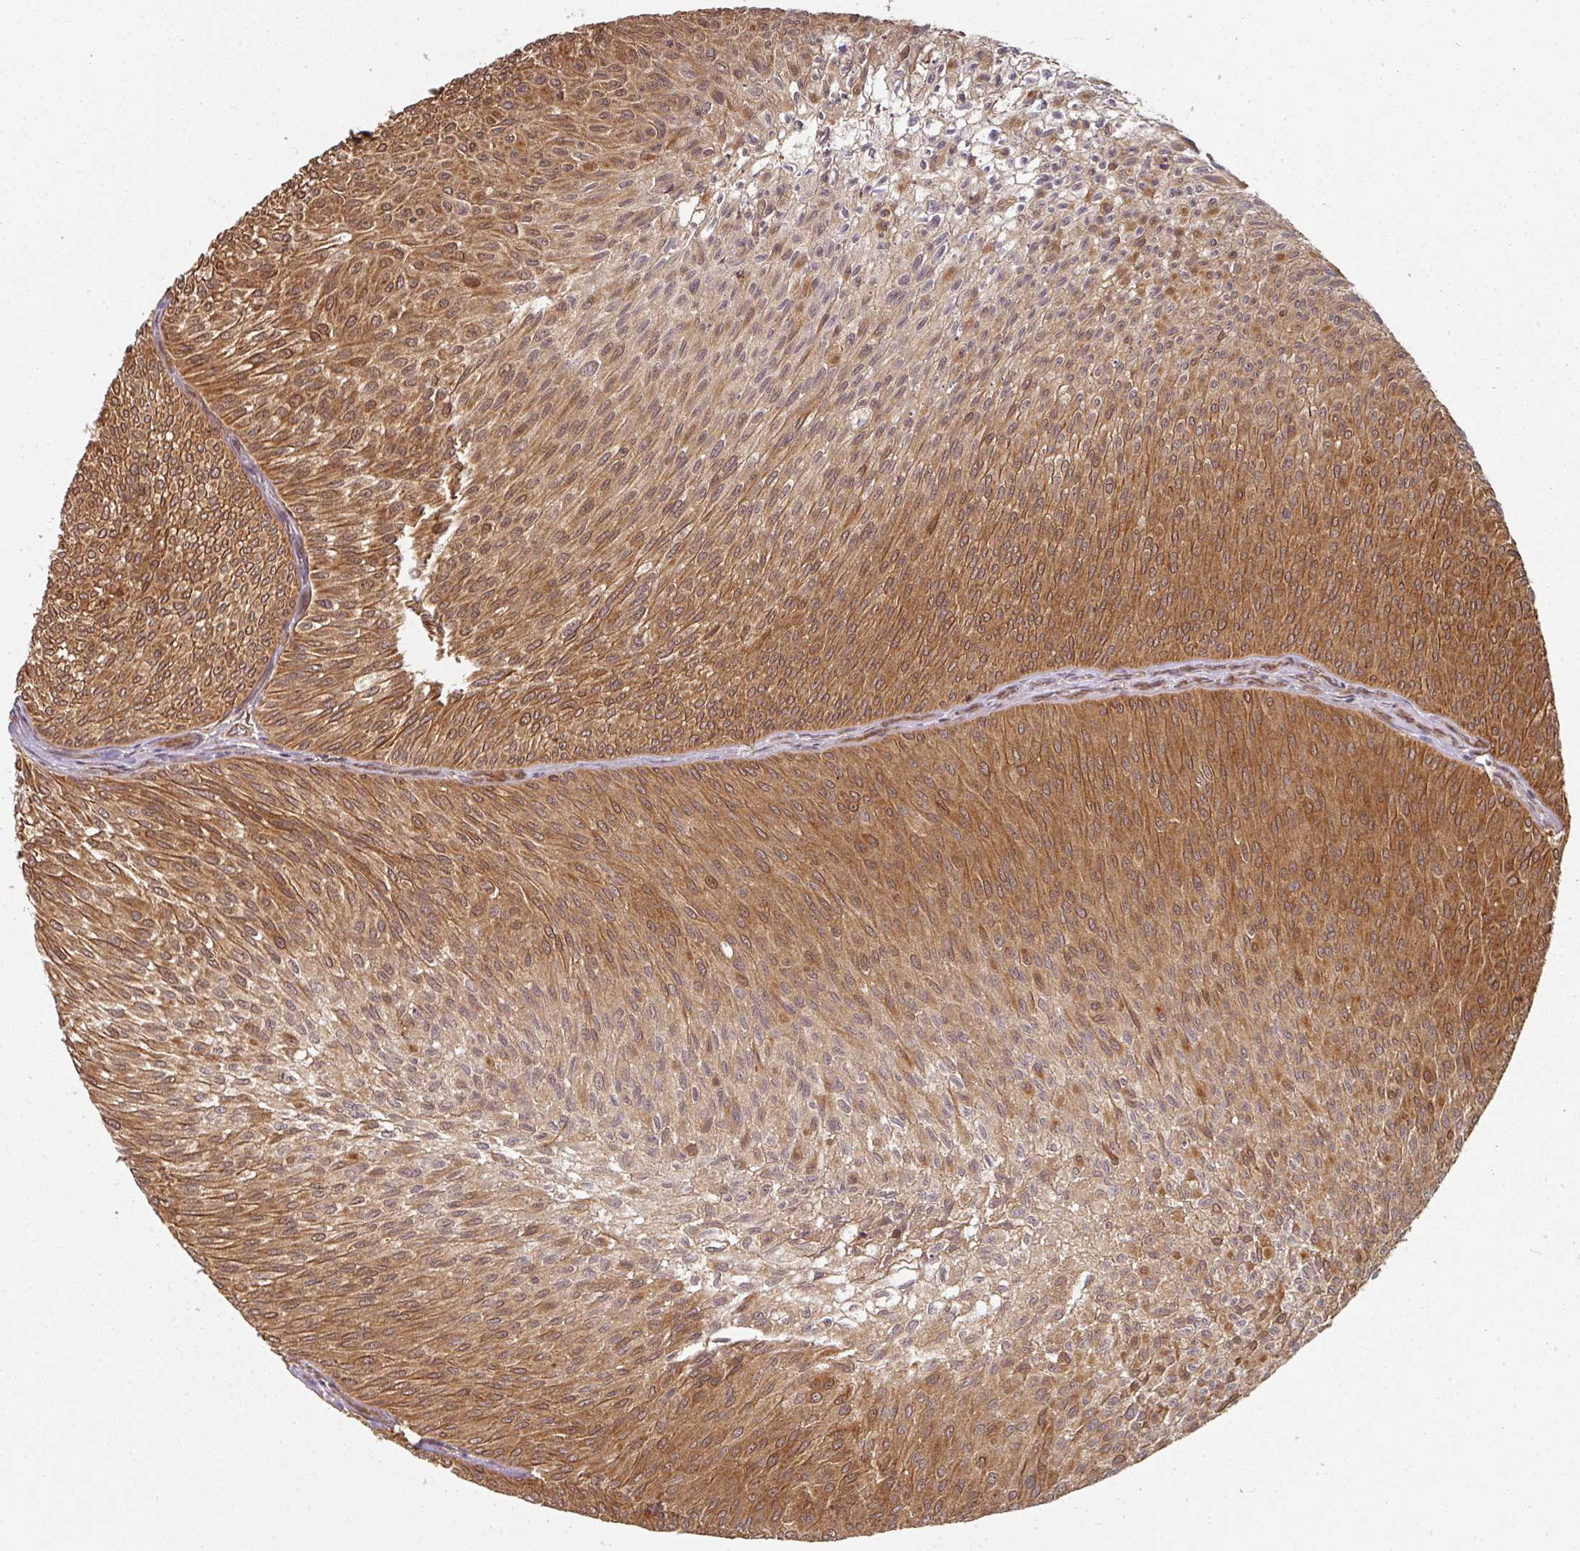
{"staining": {"intensity": "moderate", "quantity": ">75%", "location": "cytoplasmic/membranous"}, "tissue": "urothelial cancer", "cell_type": "Tumor cells", "image_type": "cancer", "snomed": [{"axis": "morphology", "description": "Urothelial carcinoma, Low grade"}, {"axis": "topography", "description": "Urinary bladder"}], "caption": "This histopathology image exhibits urothelial cancer stained with immunohistochemistry (IHC) to label a protein in brown. The cytoplasmic/membranous of tumor cells show moderate positivity for the protein. Nuclei are counter-stained blue.", "gene": "EIF4EBP2", "patient": {"sex": "male", "age": 91}}